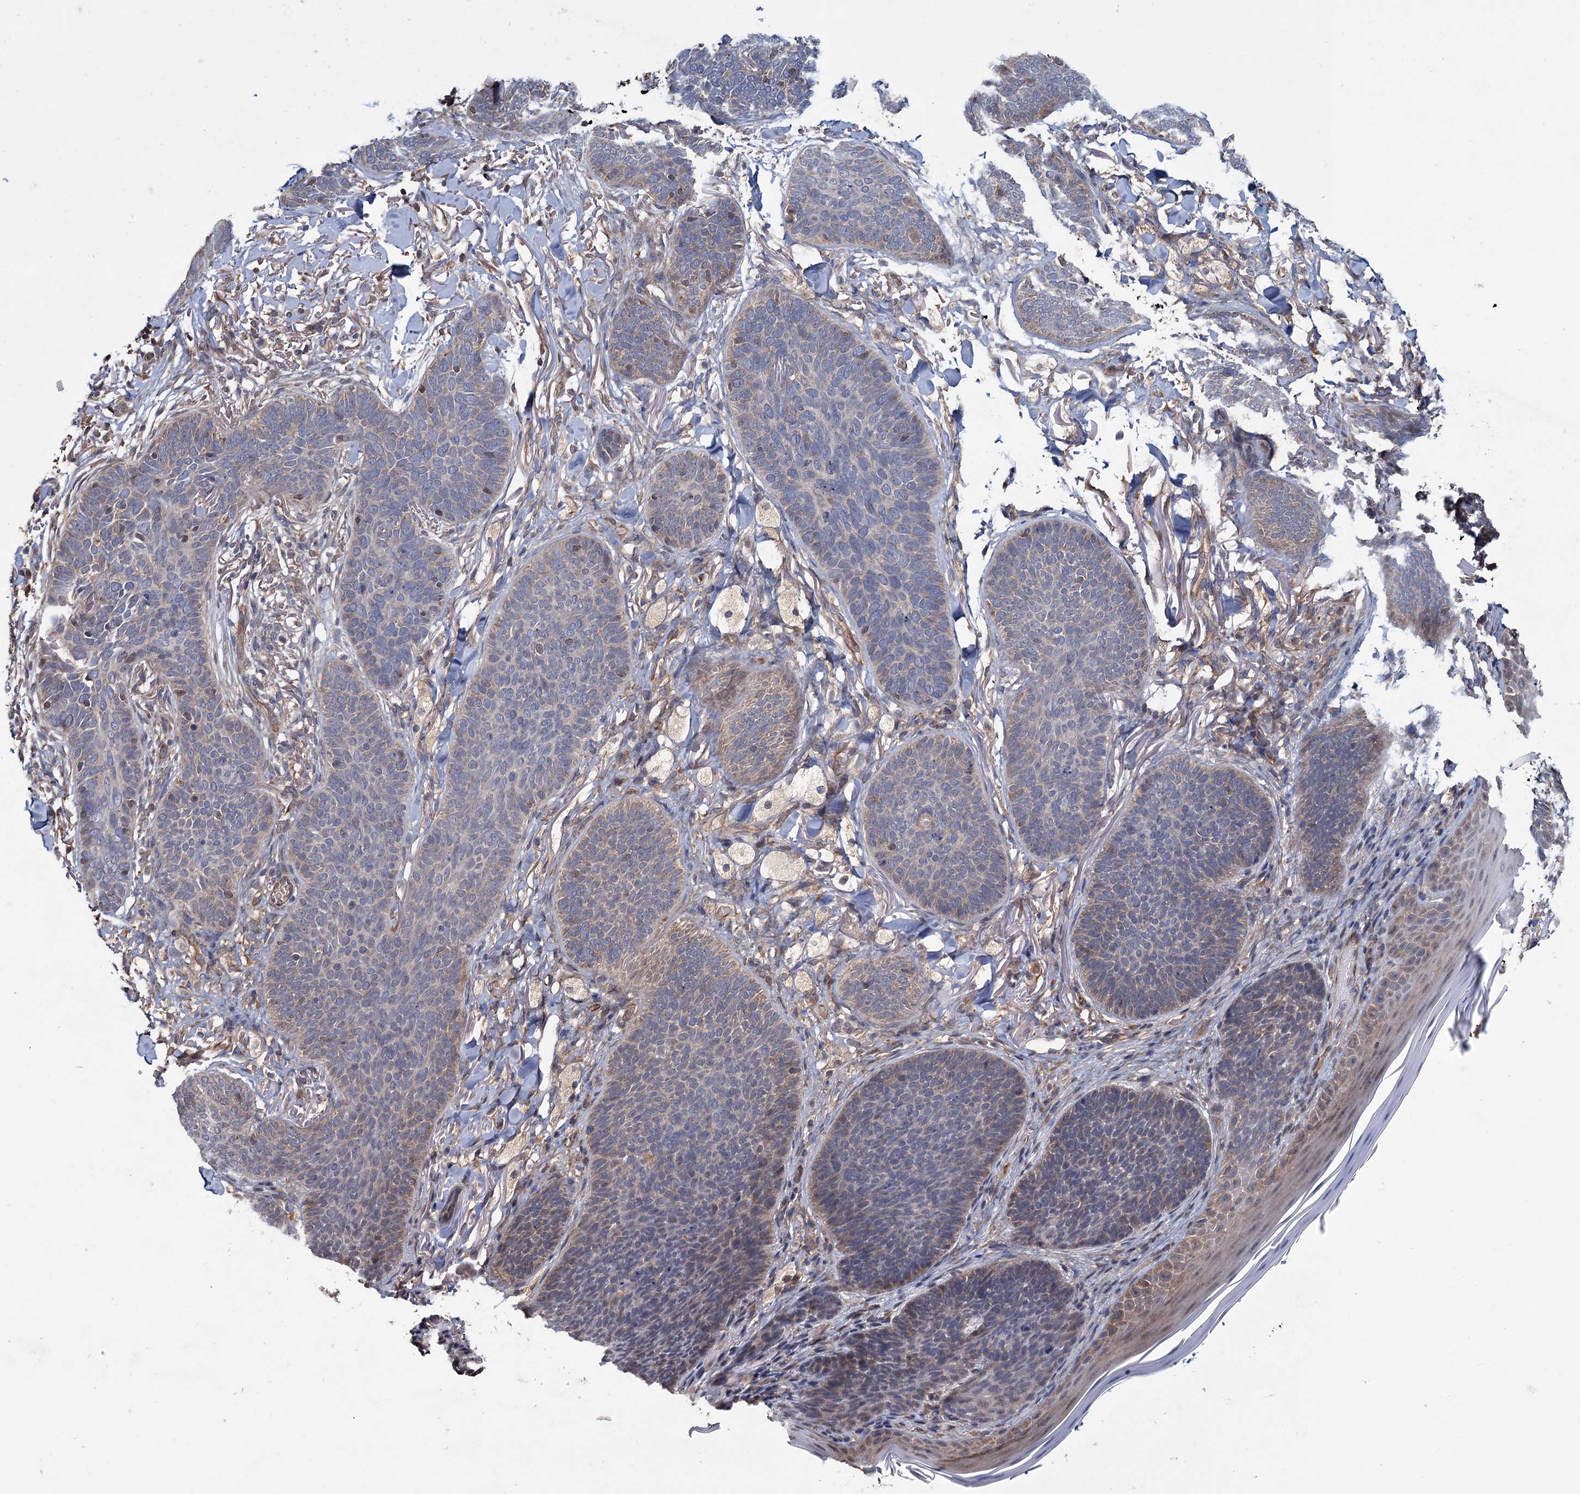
{"staining": {"intensity": "weak", "quantity": "<25%", "location": "cytoplasmic/membranous"}, "tissue": "skin cancer", "cell_type": "Tumor cells", "image_type": "cancer", "snomed": [{"axis": "morphology", "description": "Basal cell carcinoma"}, {"axis": "topography", "description": "Skin"}], "caption": "IHC image of neoplastic tissue: skin cancer (basal cell carcinoma) stained with DAB (3,3'-diaminobenzidine) demonstrates no significant protein positivity in tumor cells.", "gene": "MTRR", "patient": {"sex": "male", "age": 85}}